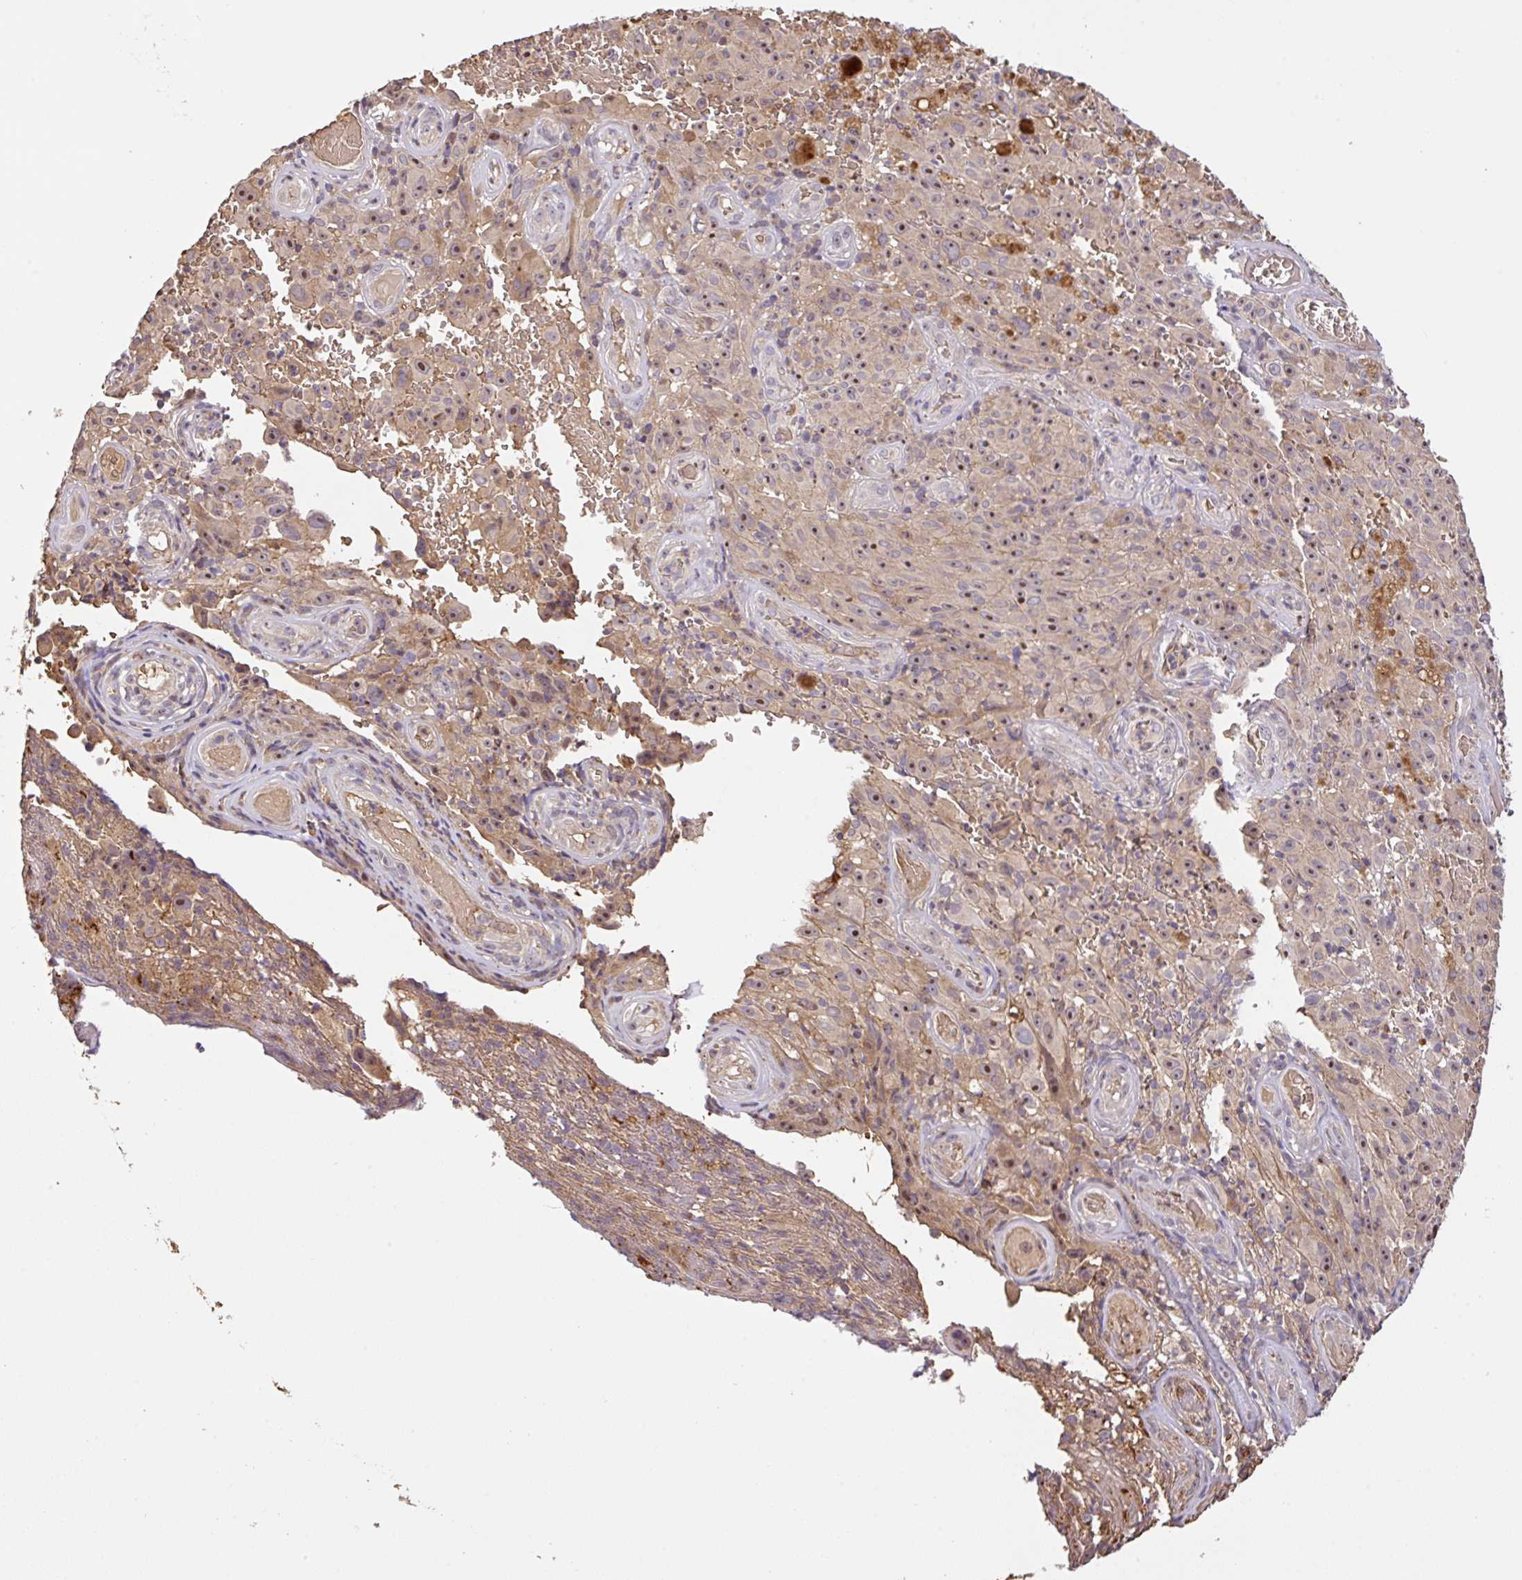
{"staining": {"intensity": "moderate", "quantity": ">75%", "location": "nuclear"}, "tissue": "melanoma", "cell_type": "Tumor cells", "image_type": "cancer", "snomed": [{"axis": "morphology", "description": "Malignant melanoma, NOS"}, {"axis": "topography", "description": "Skin"}], "caption": "A high-resolution image shows IHC staining of melanoma, which shows moderate nuclear expression in approximately >75% of tumor cells. The staining was performed using DAB, with brown indicating positive protein expression. Nuclei are stained blue with hematoxylin.", "gene": "C1QTNF9B", "patient": {"sex": "female", "age": 82}}